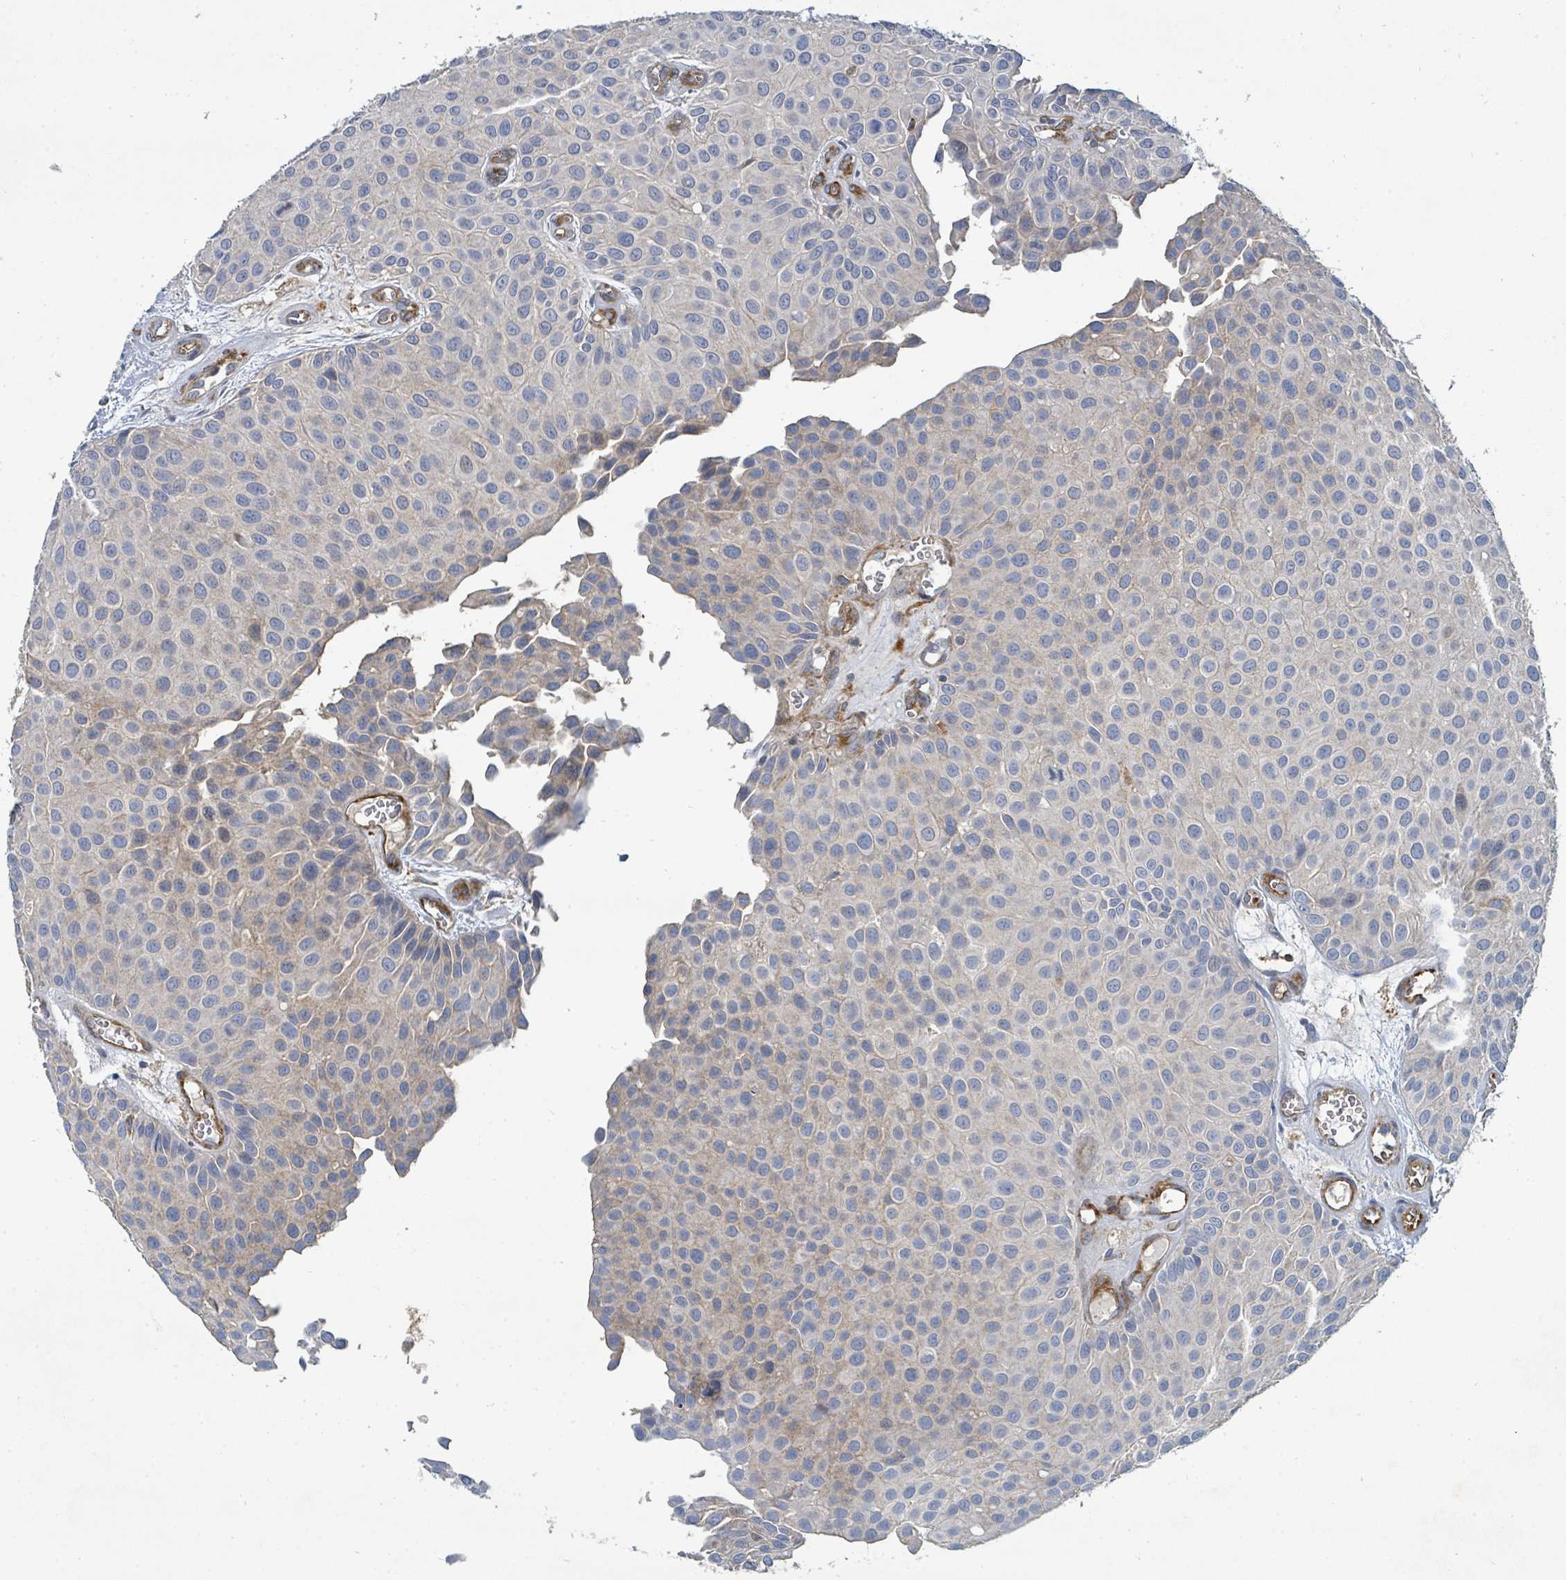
{"staining": {"intensity": "weak", "quantity": "<25%", "location": "cytoplasmic/membranous"}, "tissue": "urothelial cancer", "cell_type": "Tumor cells", "image_type": "cancer", "snomed": [{"axis": "morphology", "description": "Urothelial carcinoma, Low grade"}, {"axis": "topography", "description": "Urinary bladder"}], "caption": "IHC image of human urothelial cancer stained for a protein (brown), which reveals no staining in tumor cells.", "gene": "IFIT1", "patient": {"sex": "male", "age": 88}}